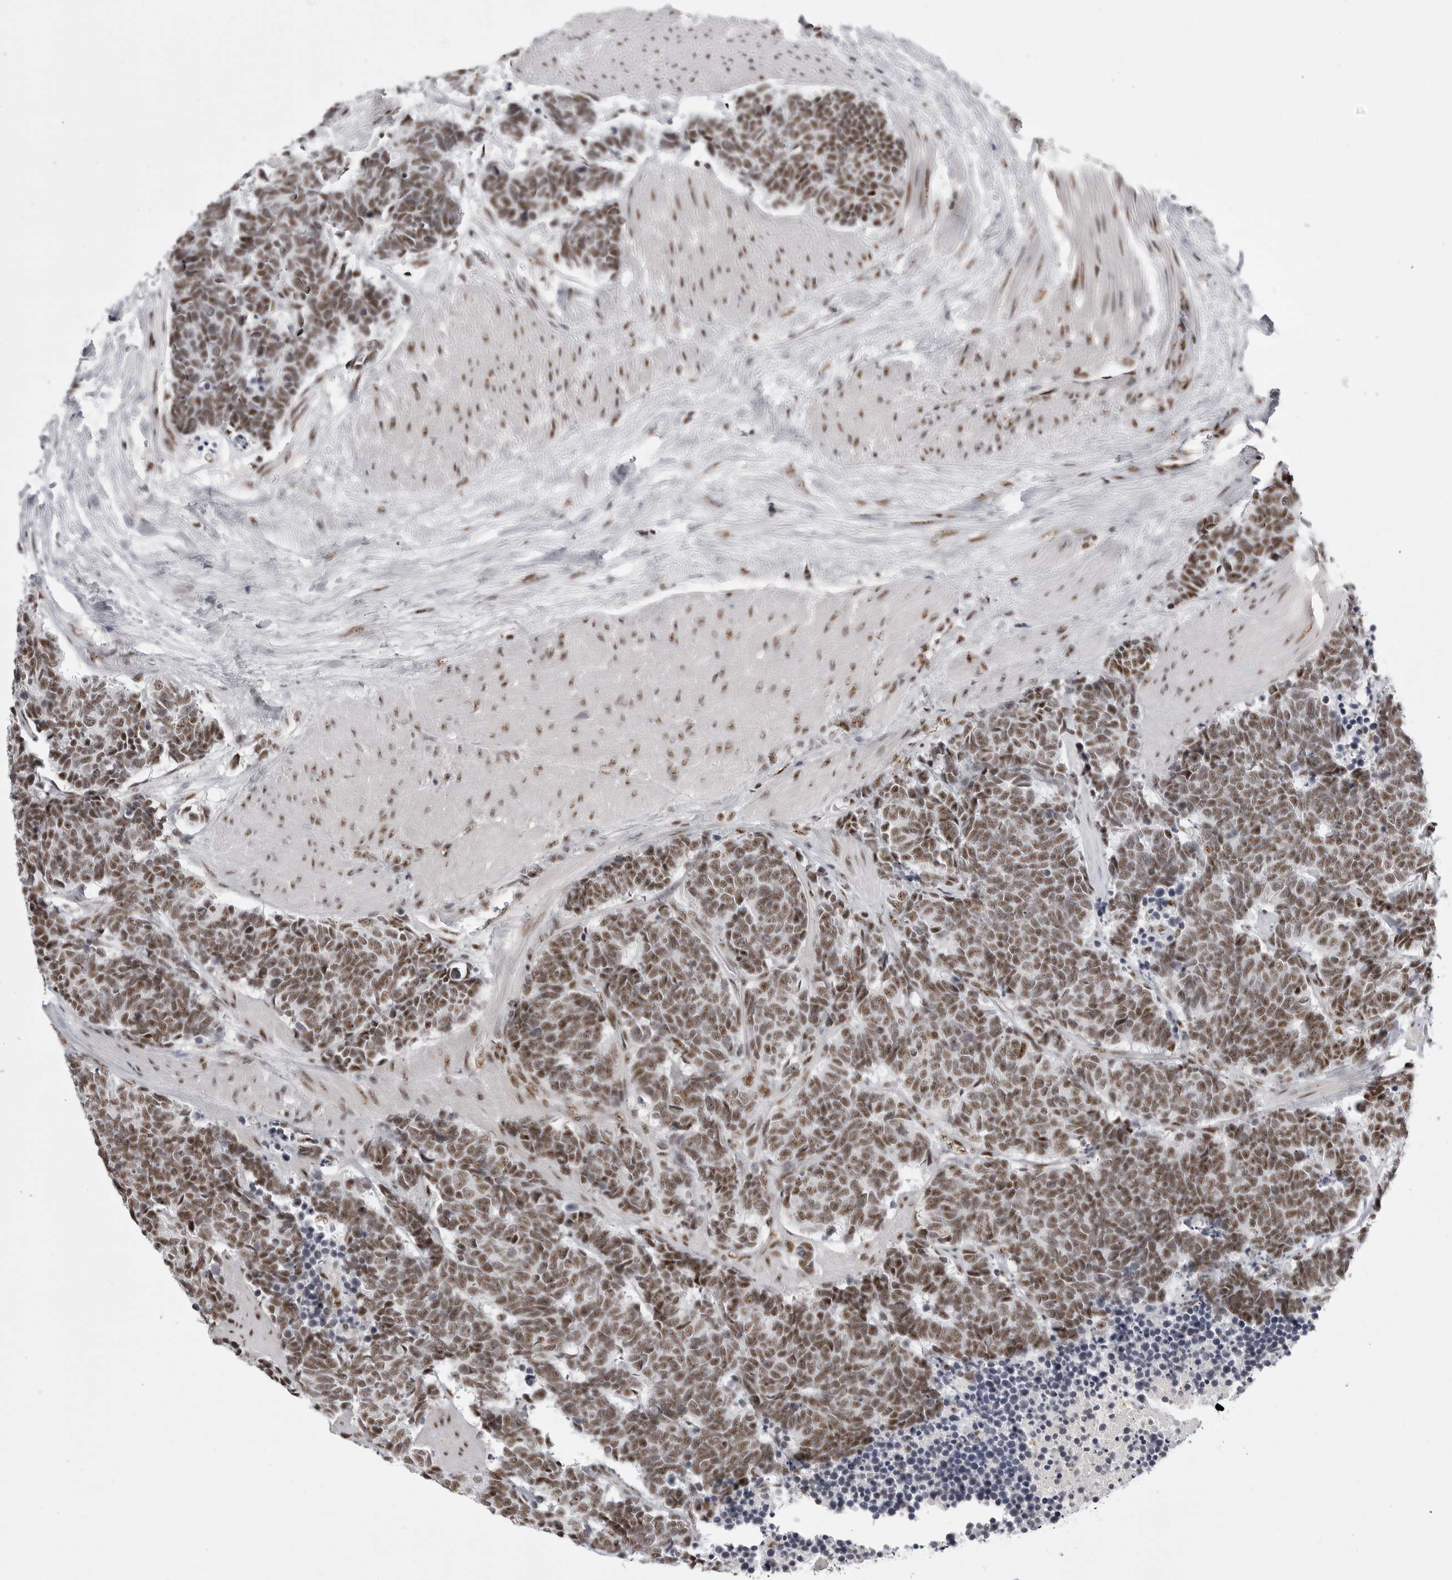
{"staining": {"intensity": "moderate", "quantity": ">75%", "location": "nuclear"}, "tissue": "carcinoid", "cell_type": "Tumor cells", "image_type": "cancer", "snomed": [{"axis": "morphology", "description": "Carcinoma, NOS"}, {"axis": "morphology", "description": "Carcinoid, malignant, NOS"}, {"axis": "topography", "description": "Urinary bladder"}], "caption": "Carcinoid stained with DAB (3,3'-diaminobenzidine) immunohistochemistry (IHC) displays medium levels of moderate nuclear expression in approximately >75% of tumor cells.", "gene": "WRAP53", "patient": {"sex": "male", "age": 57}}